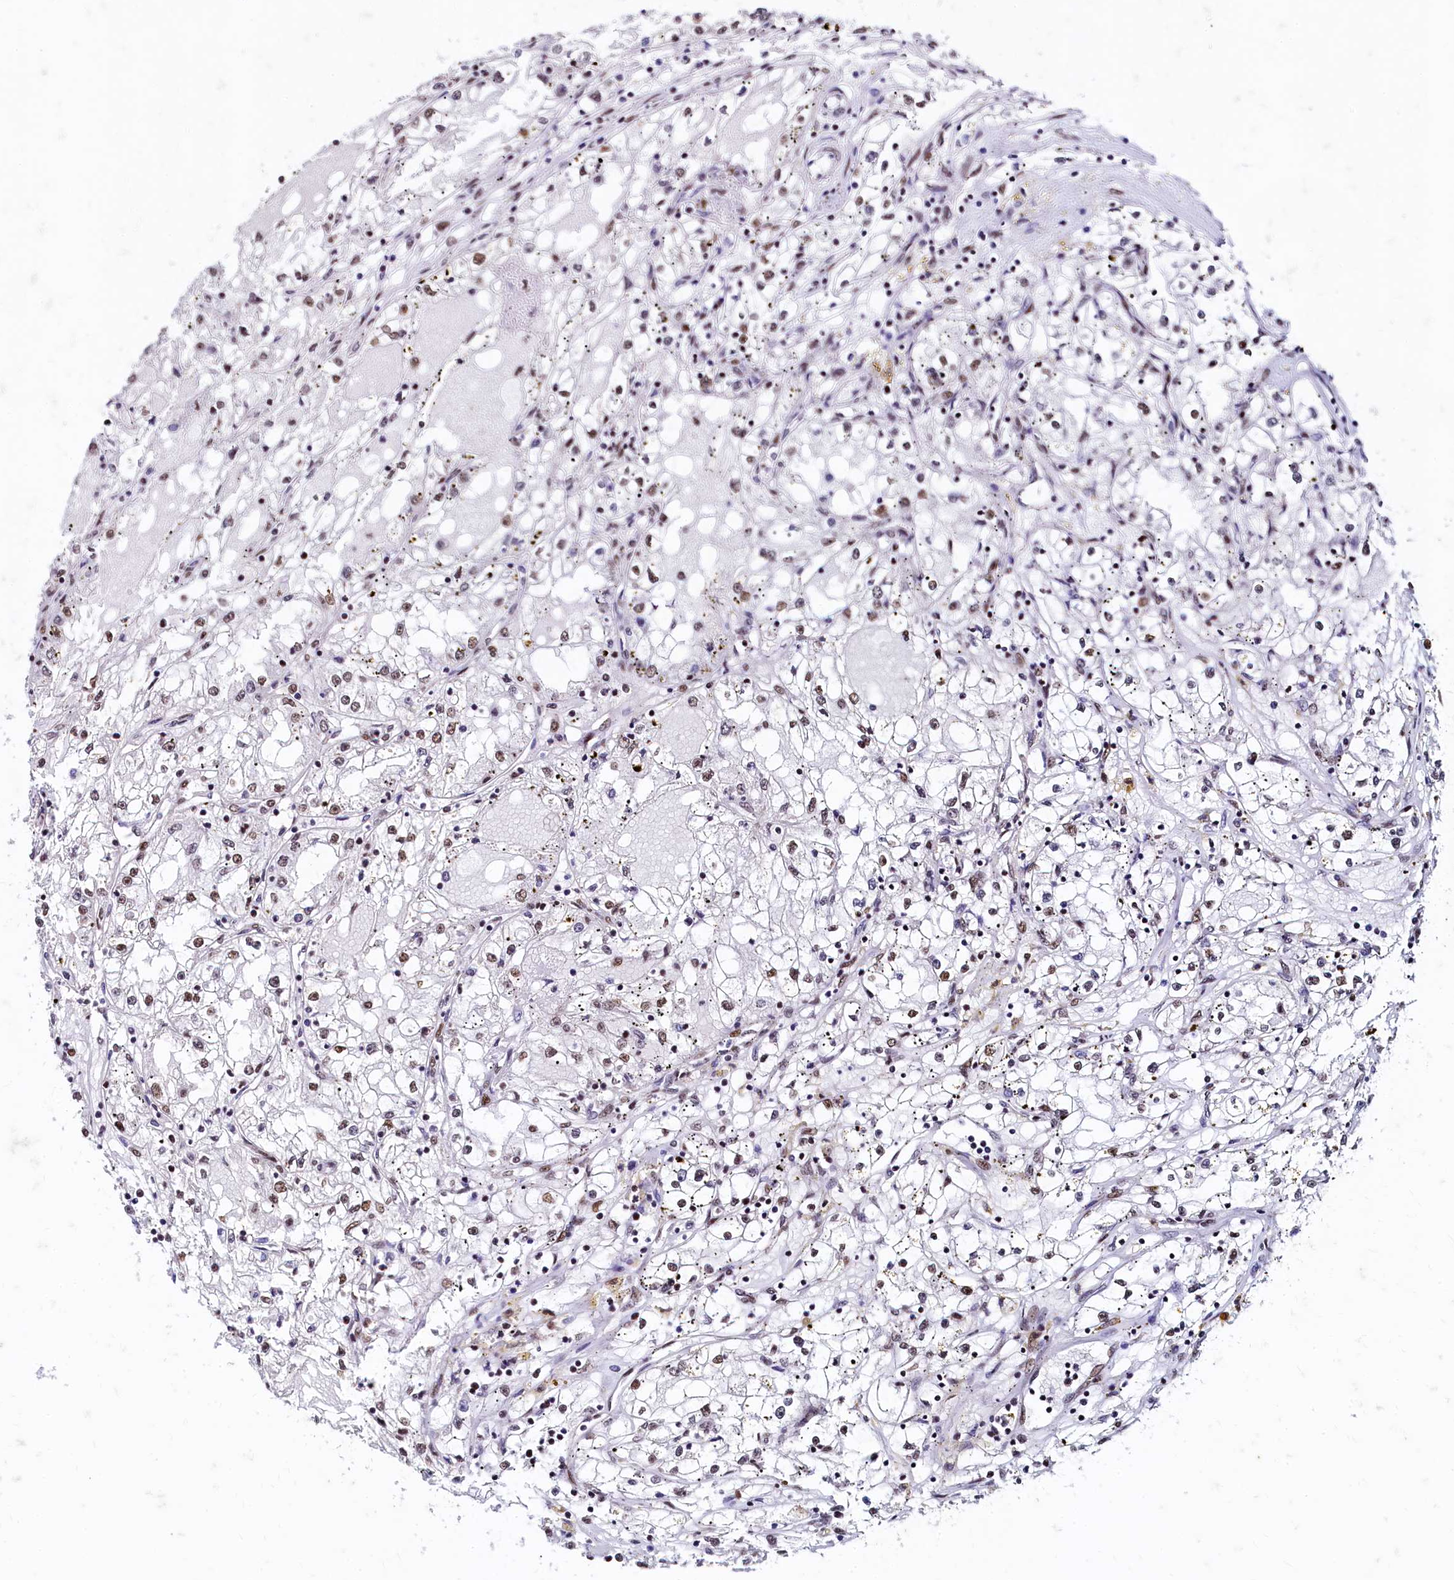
{"staining": {"intensity": "moderate", "quantity": "<25%", "location": "nuclear"}, "tissue": "renal cancer", "cell_type": "Tumor cells", "image_type": "cancer", "snomed": [{"axis": "morphology", "description": "Adenocarcinoma, NOS"}, {"axis": "topography", "description": "Kidney"}], "caption": "This is a photomicrograph of immunohistochemistry staining of adenocarcinoma (renal), which shows moderate staining in the nuclear of tumor cells.", "gene": "CPSF7", "patient": {"sex": "male", "age": 56}}